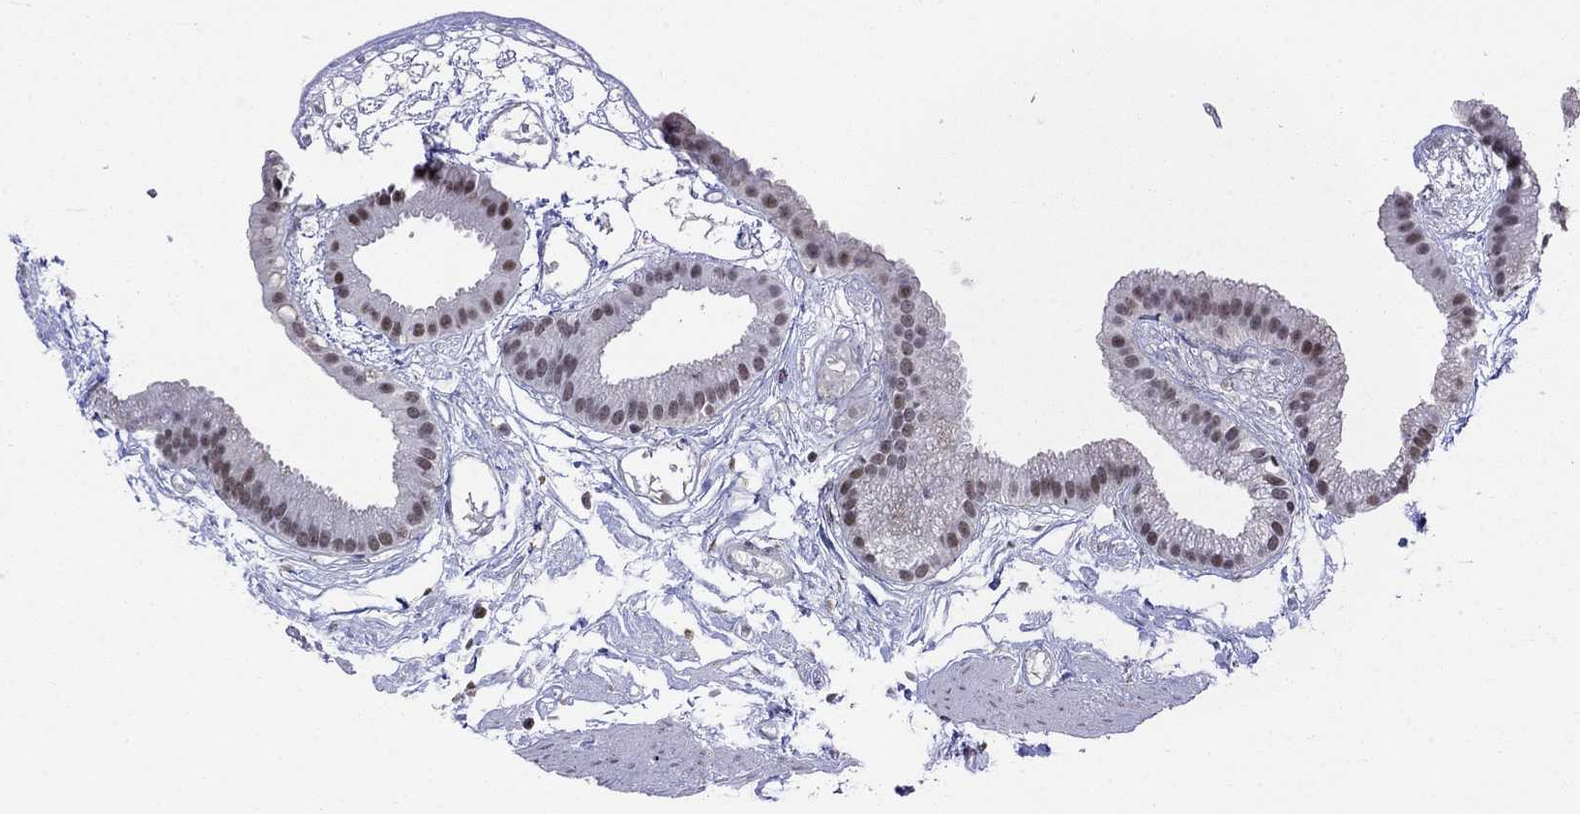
{"staining": {"intensity": "moderate", "quantity": "<25%", "location": "nuclear"}, "tissue": "gallbladder", "cell_type": "Glandular cells", "image_type": "normal", "snomed": [{"axis": "morphology", "description": "Normal tissue, NOS"}, {"axis": "topography", "description": "Gallbladder"}], "caption": "Normal gallbladder displays moderate nuclear staining in about <25% of glandular cells.", "gene": "HCFC1", "patient": {"sex": "female", "age": 45}}